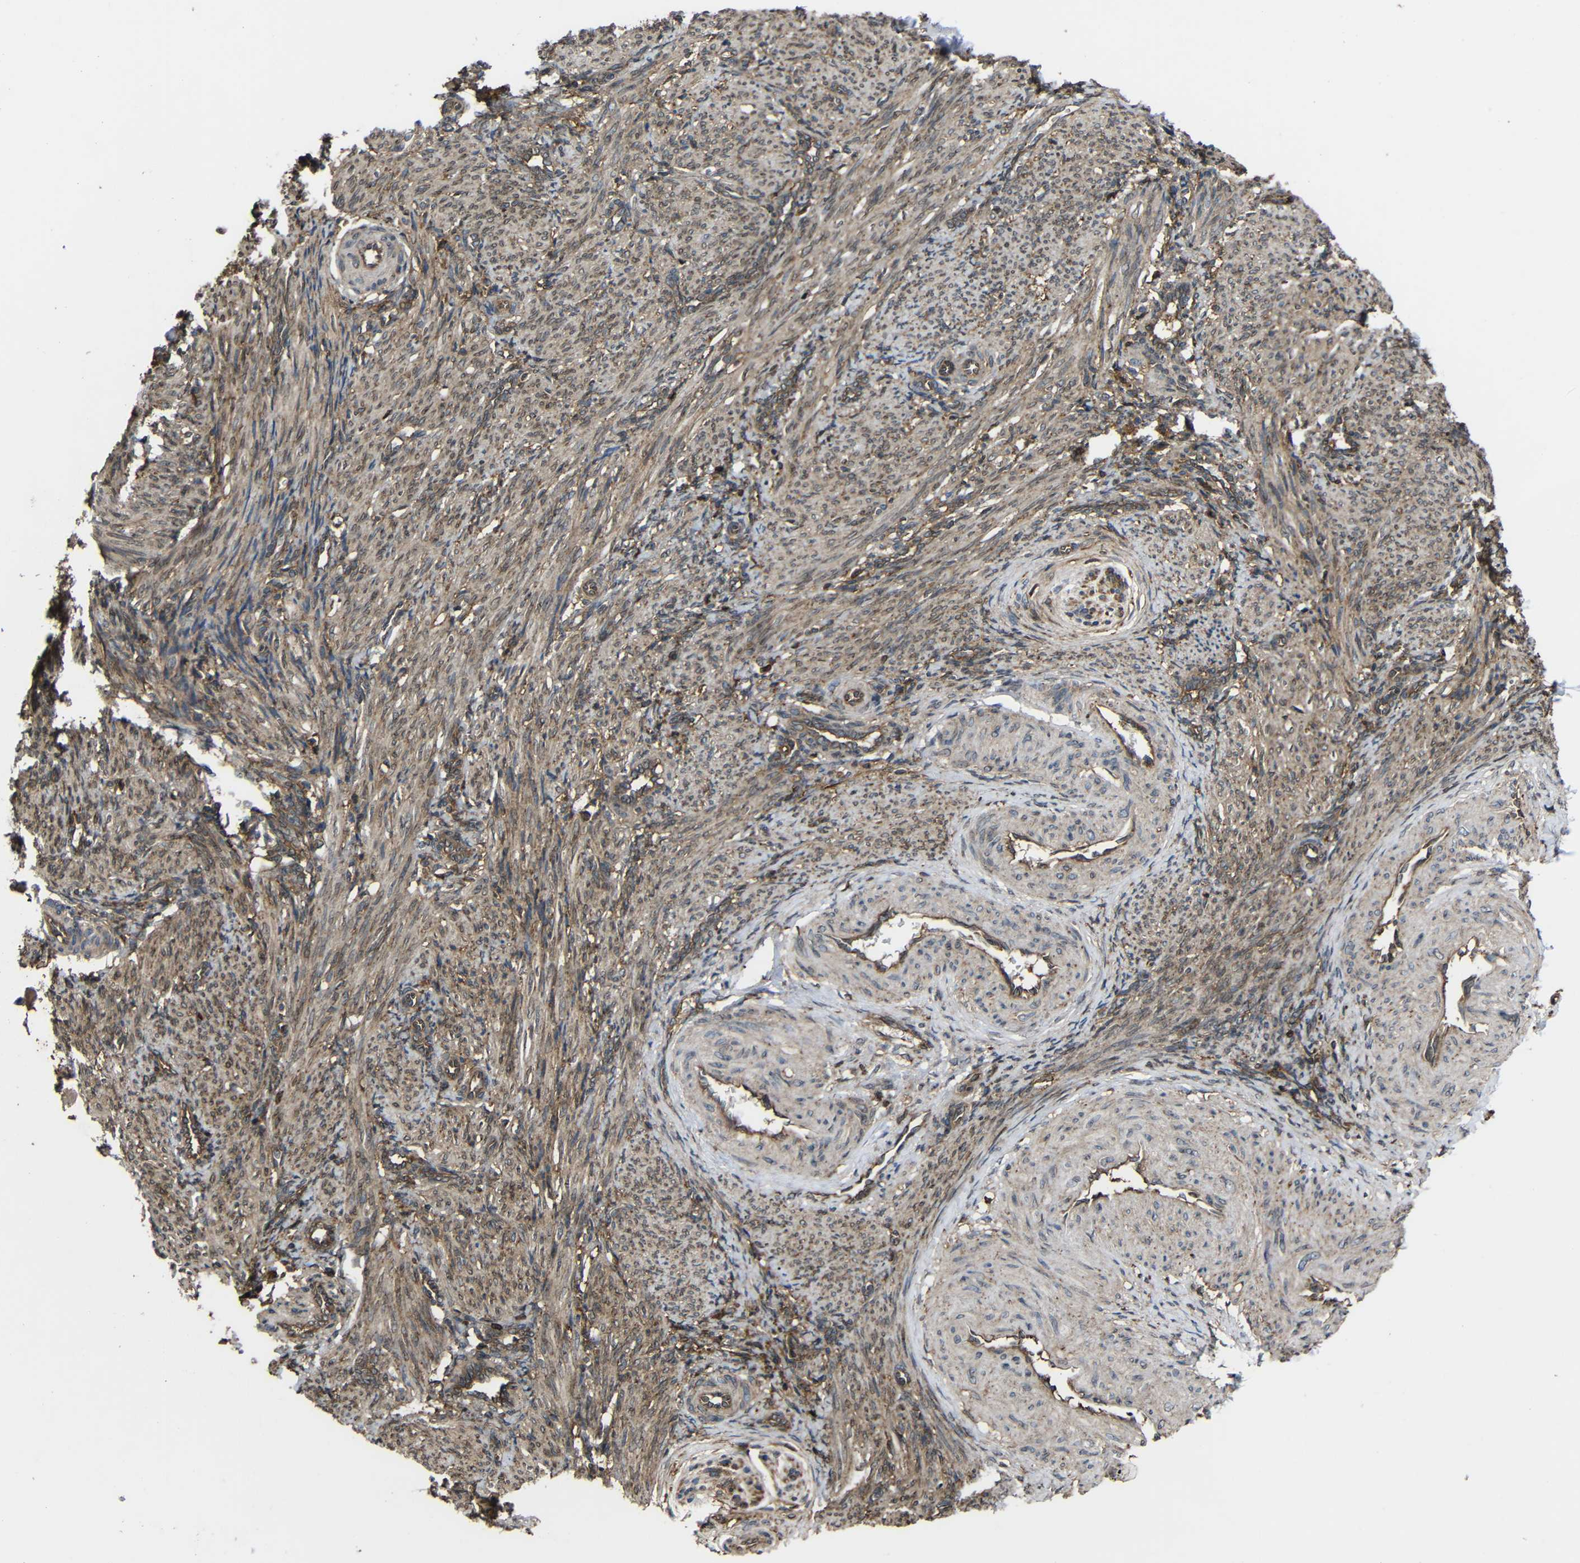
{"staining": {"intensity": "moderate", "quantity": ">75%", "location": "cytoplasmic/membranous"}, "tissue": "smooth muscle", "cell_type": "Smooth muscle cells", "image_type": "normal", "snomed": [{"axis": "morphology", "description": "Normal tissue, NOS"}, {"axis": "topography", "description": "Endometrium"}], "caption": "IHC micrograph of unremarkable human smooth muscle stained for a protein (brown), which displays medium levels of moderate cytoplasmic/membranous expression in approximately >75% of smooth muscle cells.", "gene": "TREM2", "patient": {"sex": "female", "age": 33}}